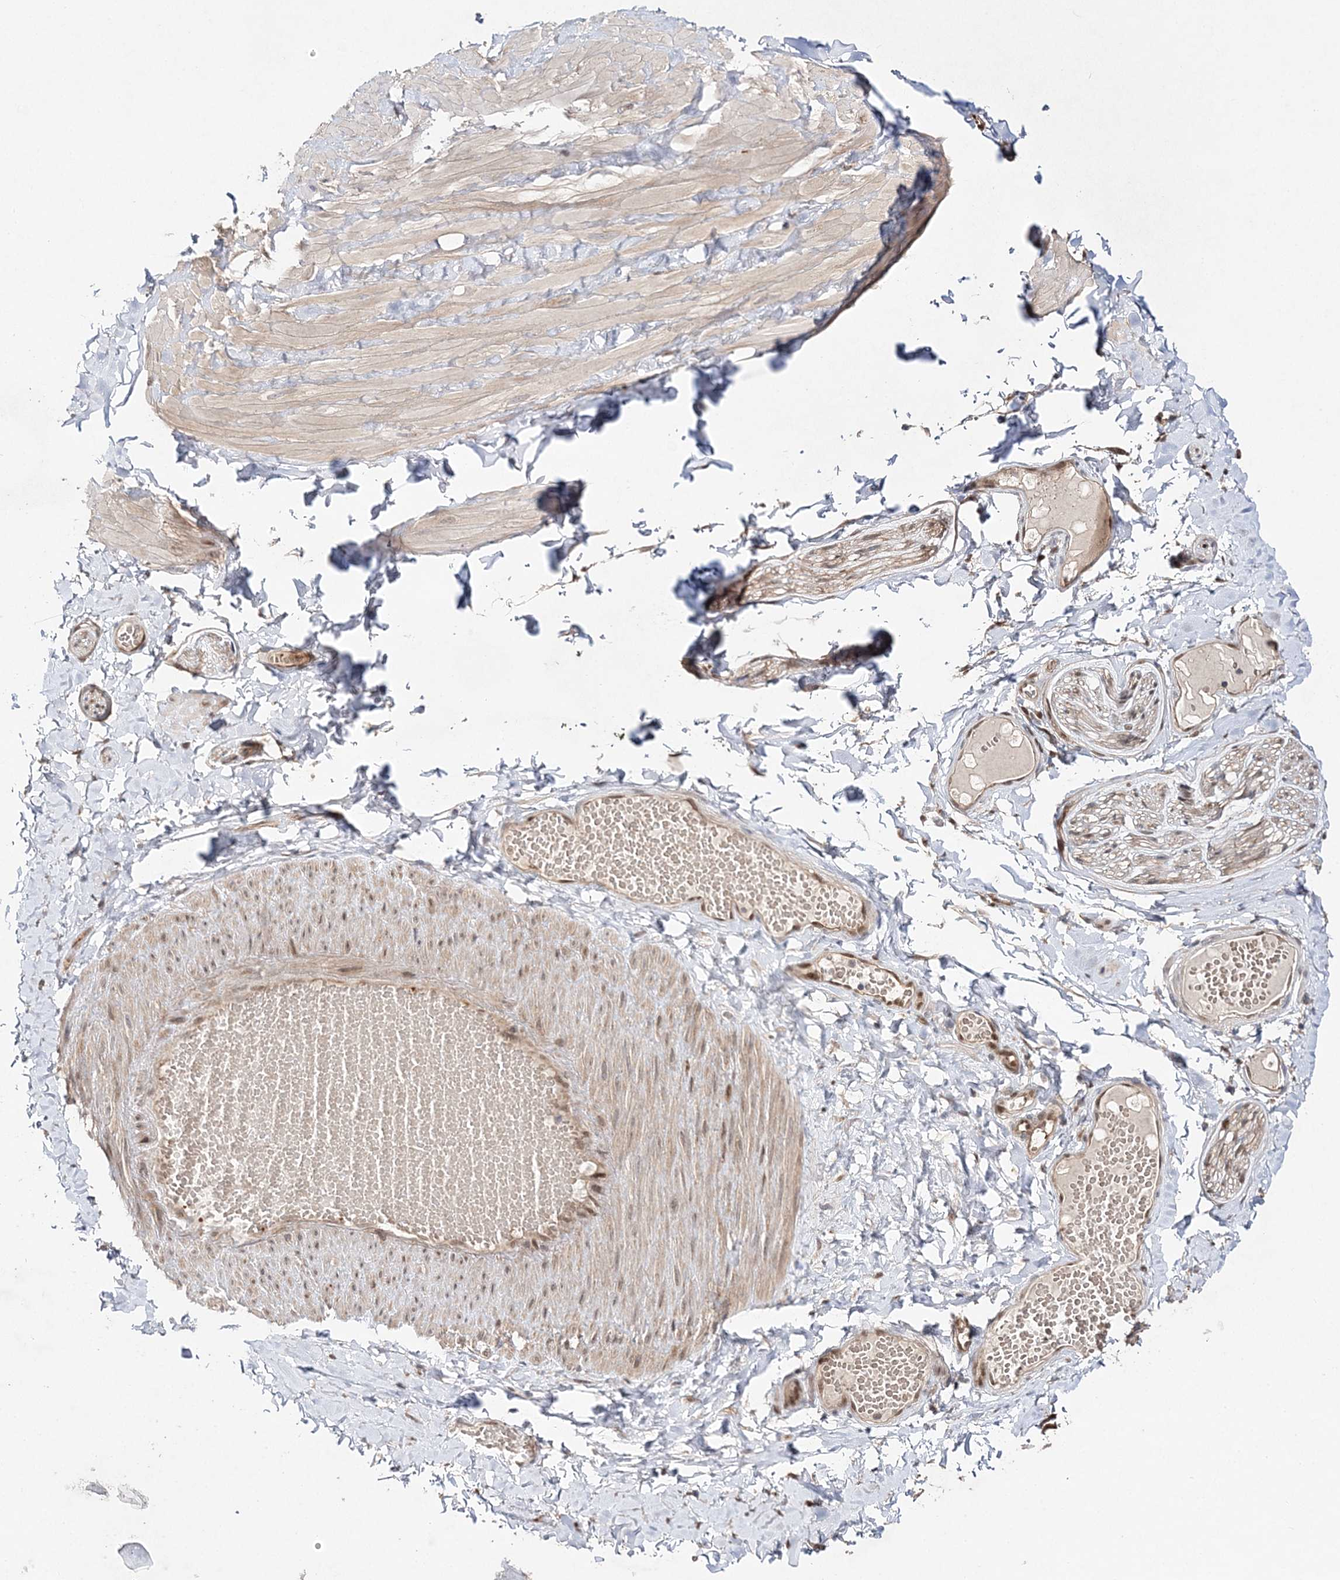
{"staining": {"intensity": "strong", "quantity": "25%-75%", "location": "cytoplasmic/membranous"}, "tissue": "adipose tissue", "cell_type": "Adipocytes", "image_type": "normal", "snomed": [{"axis": "morphology", "description": "Normal tissue, NOS"}, {"axis": "topography", "description": "Adipose tissue"}, {"axis": "topography", "description": "Vascular tissue"}, {"axis": "topography", "description": "Peripheral nerve tissue"}], "caption": "Immunohistochemistry (IHC) (DAB (3,3'-diaminobenzidine)) staining of benign human adipose tissue displays strong cytoplasmic/membranous protein expression in approximately 25%-75% of adipocytes.", "gene": "NIF3L1", "patient": {"sex": "male", "age": 25}}